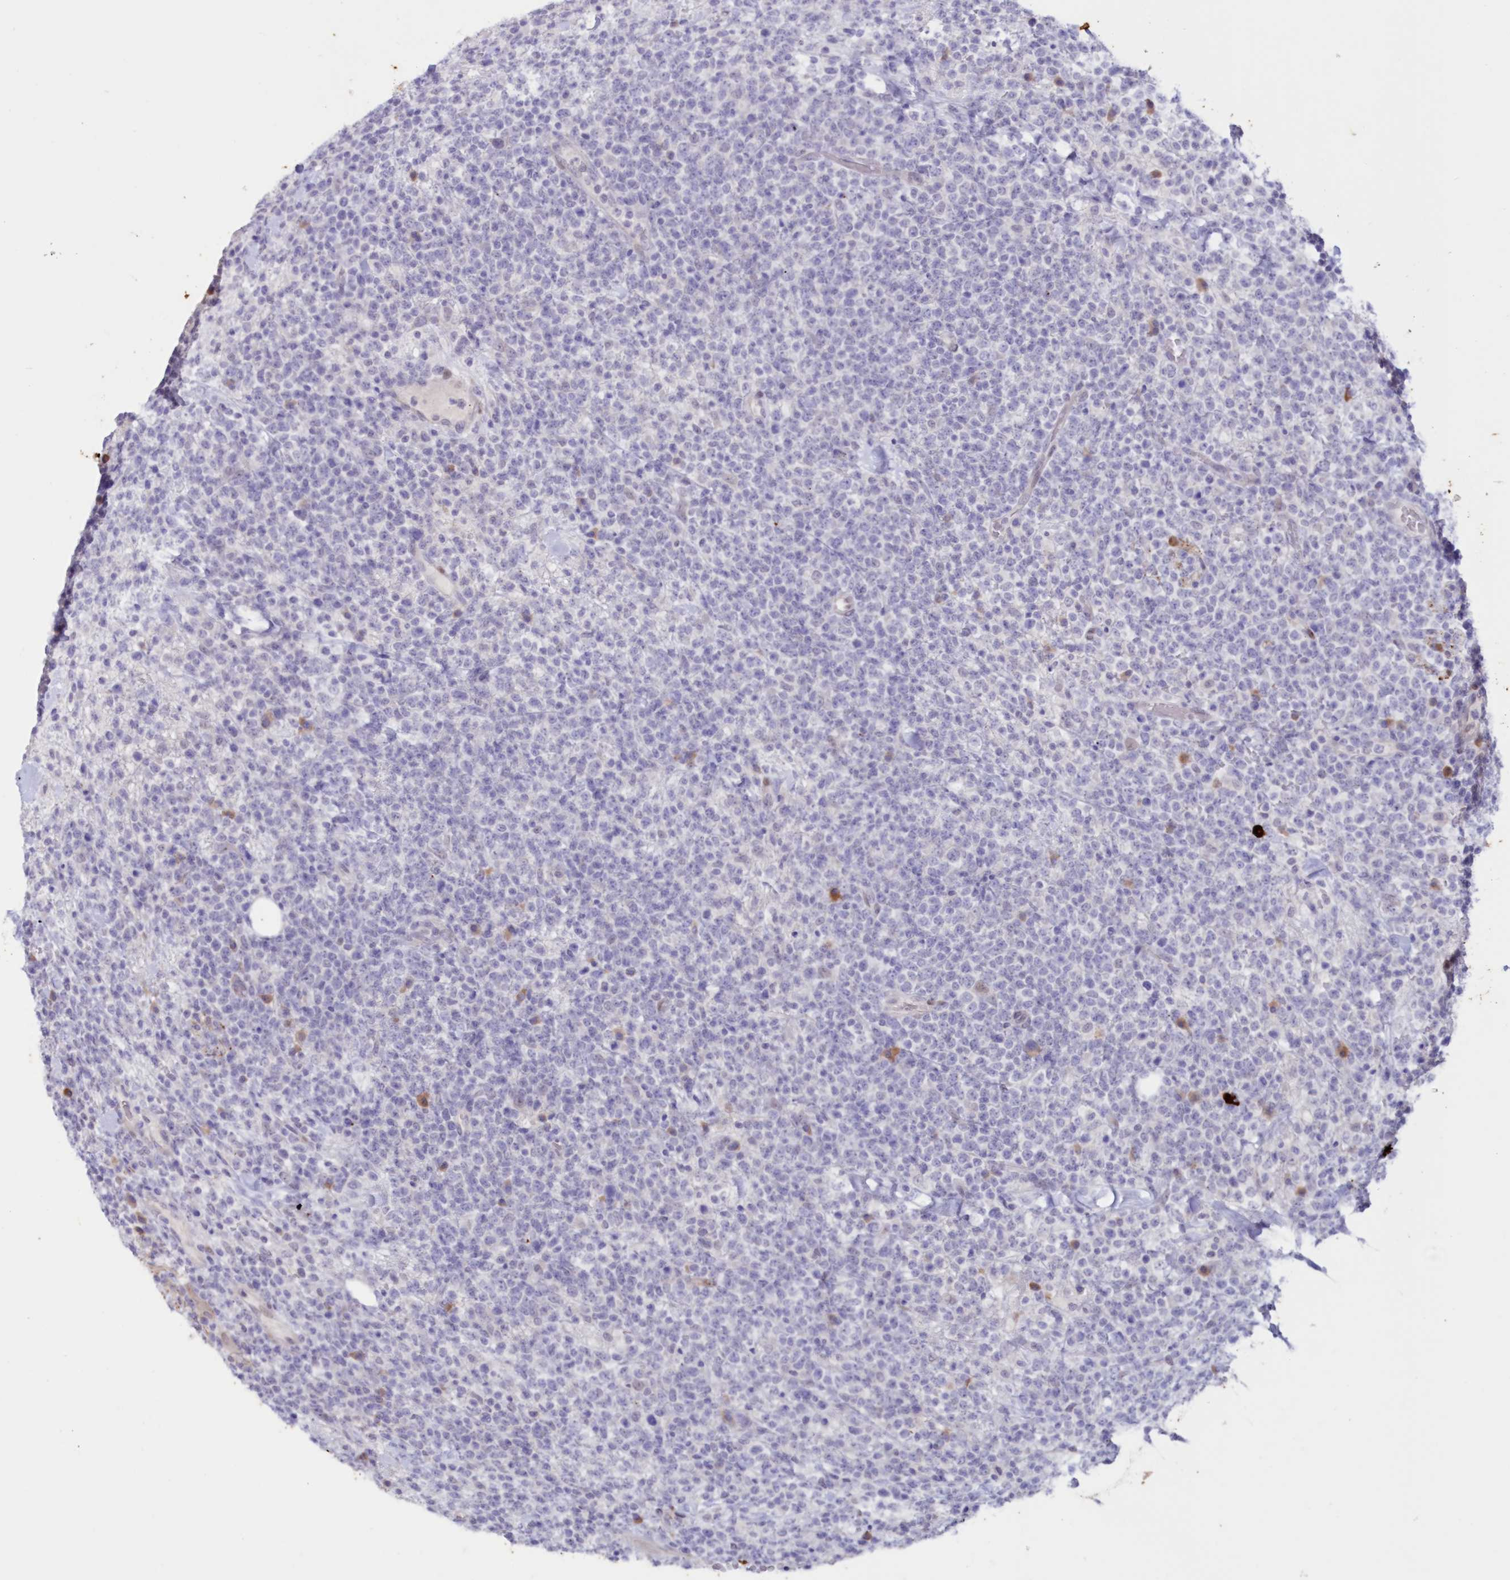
{"staining": {"intensity": "negative", "quantity": "none", "location": "none"}, "tissue": "lymphoma", "cell_type": "Tumor cells", "image_type": "cancer", "snomed": [{"axis": "morphology", "description": "Malignant lymphoma, non-Hodgkin's type, High grade"}, {"axis": "topography", "description": "Colon"}], "caption": "The immunohistochemistry (IHC) photomicrograph has no significant positivity in tumor cells of lymphoma tissue. (Stains: DAB (3,3'-diaminobenzidine) immunohistochemistry (IHC) with hematoxylin counter stain, Microscopy: brightfield microscopy at high magnification).", "gene": "SNED1", "patient": {"sex": "female", "age": 53}}